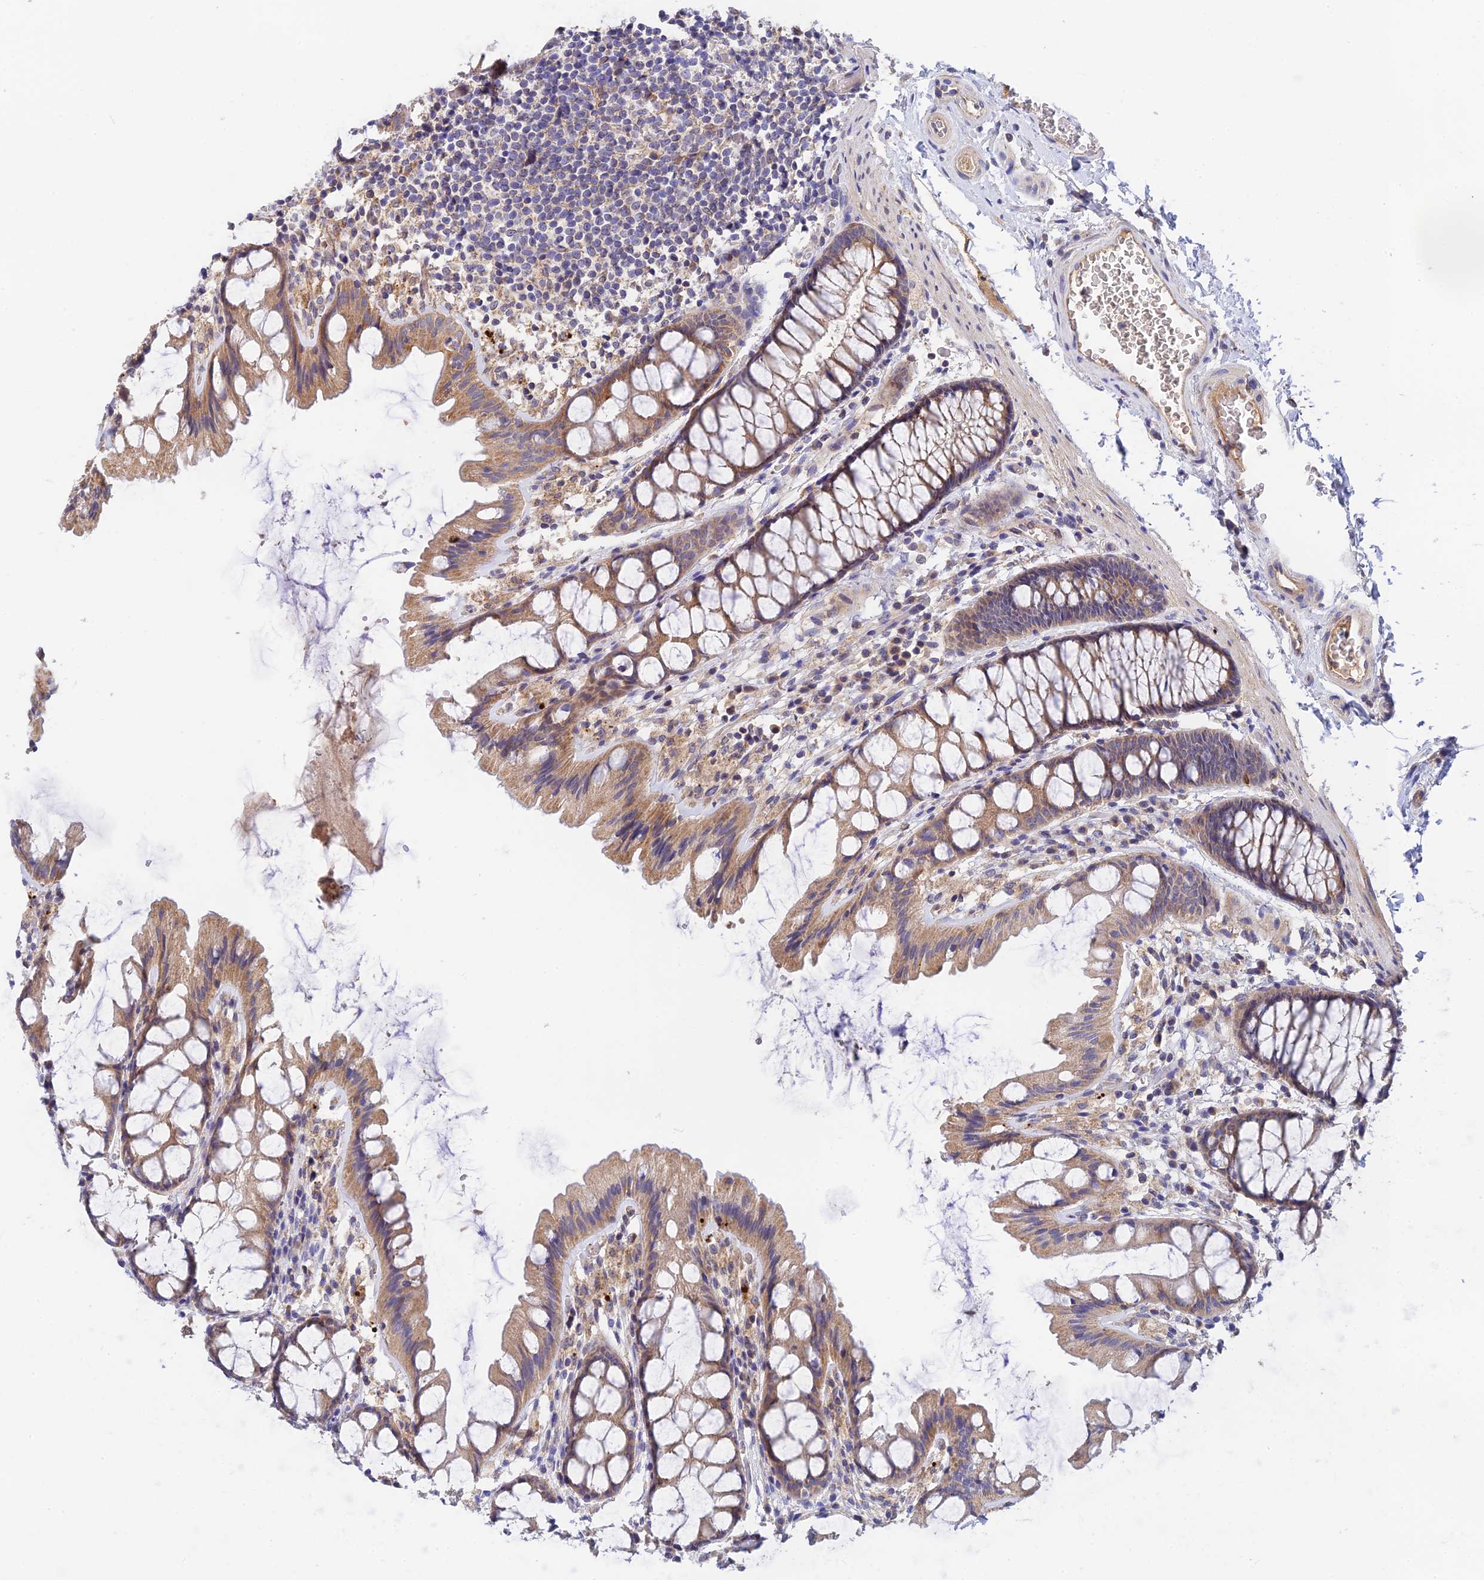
{"staining": {"intensity": "weak", "quantity": ">75%", "location": "cytoplasmic/membranous"}, "tissue": "colon", "cell_type": "Endothelial cells", "image_type": "normal", "snomed": [{"axis": "morphology", "description": "Normal tissue, NOS"}, {"axis": "topography", "description": "Colon"}], "caption": "Unremarkable colon exhibits weak cytoplasmic/membranous positivity in about >75% of endothelial cells.", "gene": "RANBP6", "patient": {"sex": "male", "age": 47}}